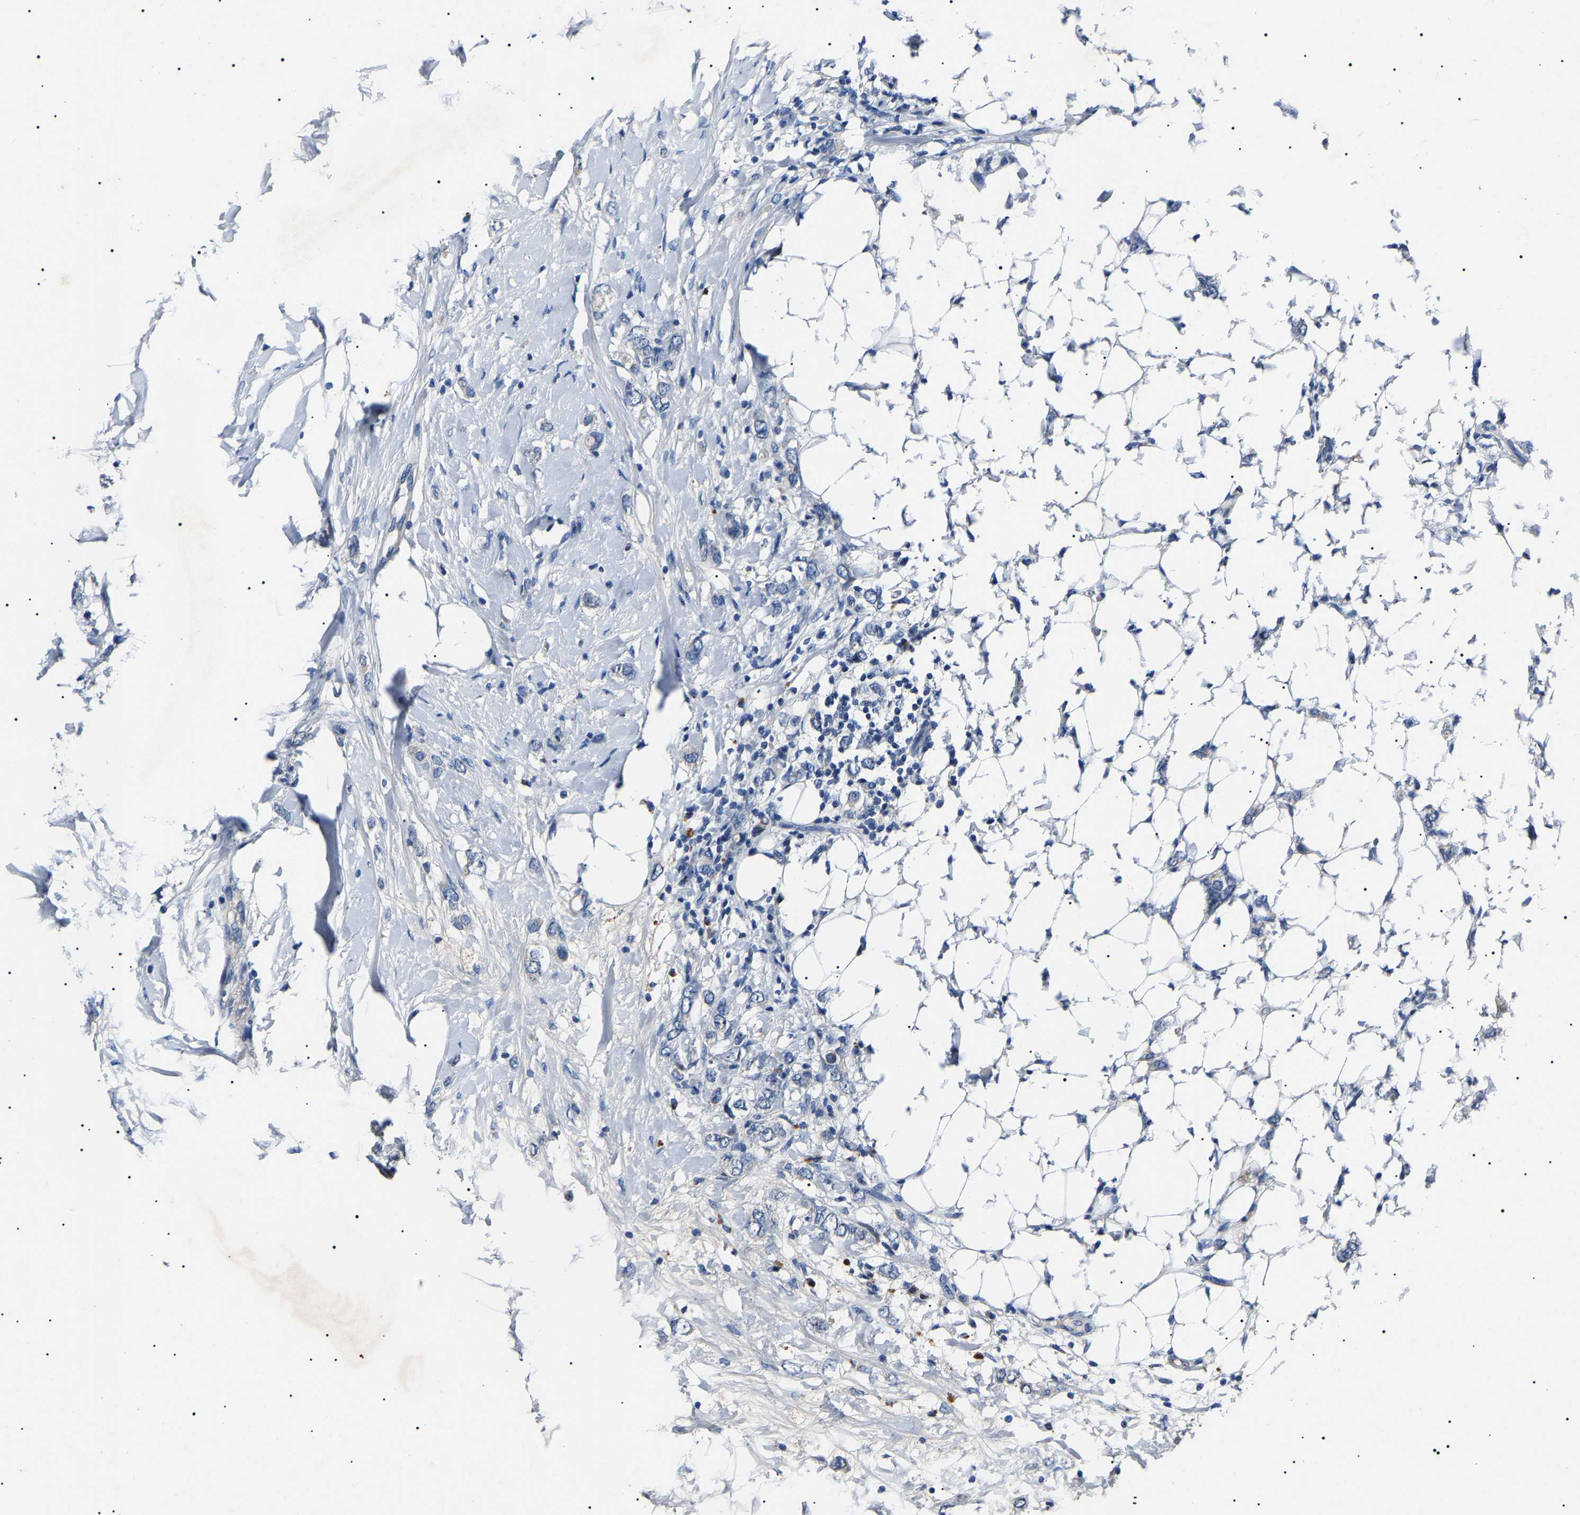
{"staining": {"intensity": "negative", "quantity": "none", "location": "none"}, "tissue": "breast cancer", "cell_type": "Tumor cells", "image_type": "cancer", "snomed": [{"axis": "morphology", "description": "Normal tissue, NOS"}, {"axis": "morphology", "description": "Lobular carcinoma"}, {"axis": "topography", "description": "Breast"}], "caption": "Photomicrograph shows no protein staining in tumor cells of lobular carcinoma (breast) tissue.", "gene": "KLK15", "patient": {"sex": "female", "age": 47}}